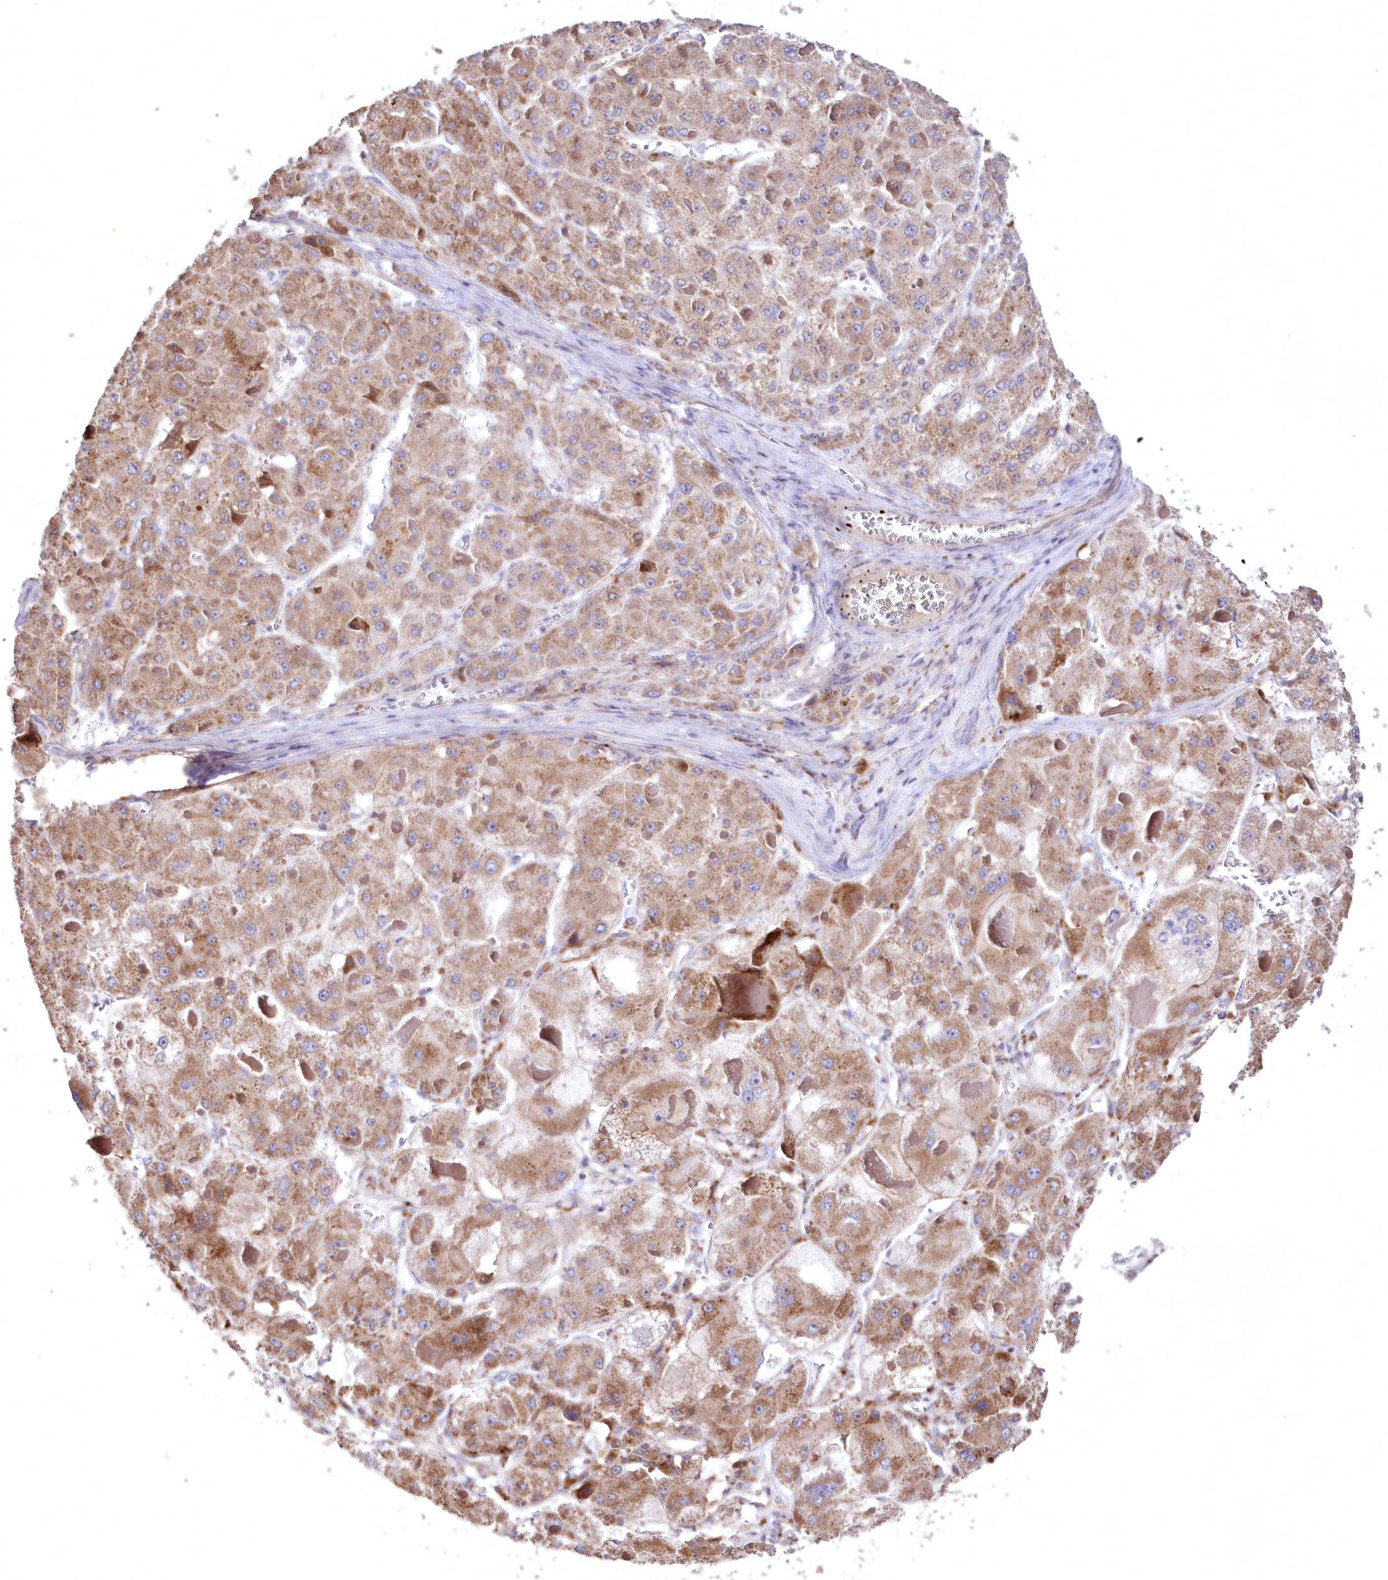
{"staining": {"intensity": "moderate", "quantity": ">75%", "location": "cytoplasmic/membranous"}, "tissue": "liver cancer", "cell_type": "Tumor cells", "image_type": "cancer", "snomed": [{"axis": "morphology", "description": "Carcinoma, Hepatocellular, NOS"}, {"axis": "topography", "description": "Liver"}], "caption": "Liver cancer stained with a protein marker shows moderate staining in tumor cells.", "gene": "HADHB", "patient": {"sex": "female", "age": 73}}